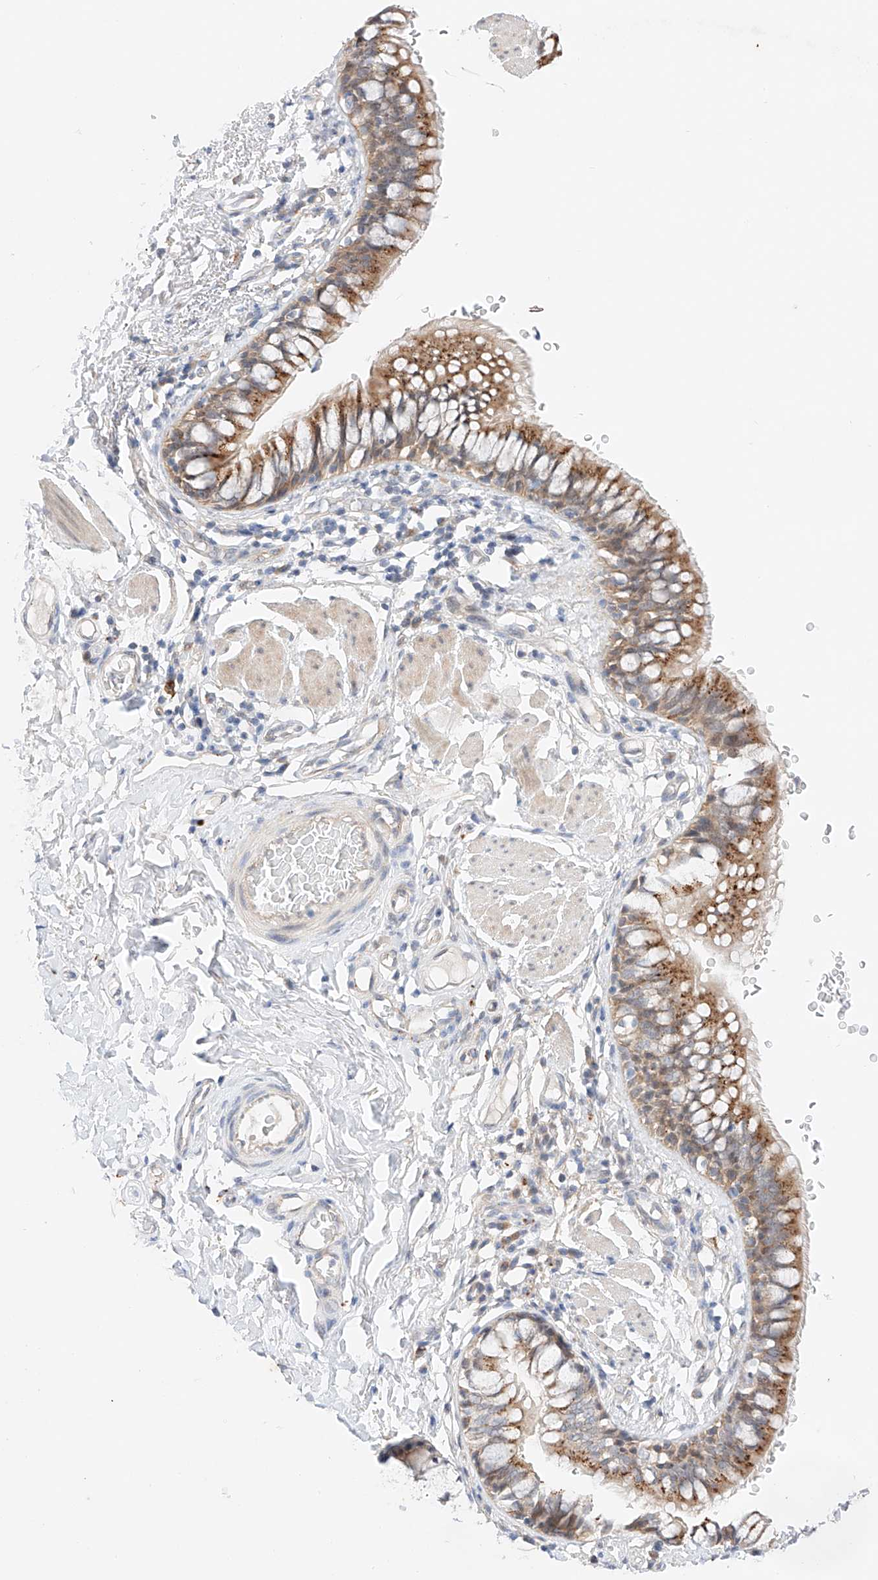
{"staining": {"intensity": "strong", "quantity": "25%-75%", "location": "cytoplasmic/membranous"}, "tissue": "bronchus", "cell_type": "Respiratory epithelial cells", "image_type": "normal", "snomed": [{"axis": "morphology", "description": "Normal tissue, NOS"}, {"axis": "topography", "description": "Cartilage tissue"}, {"axis": "topography", "description": "Bronchus"}], "caption": "Respiratory epithelial cells demonstrate strong cytoplasmic/membranous expression in approximately 25%-75% of cells in benign bronchus. (brown staining indicates protein expression, while blue staining denotes nuclei).", "gene": "GCNT1", "patient": {"sex": "female", "age": 36}}